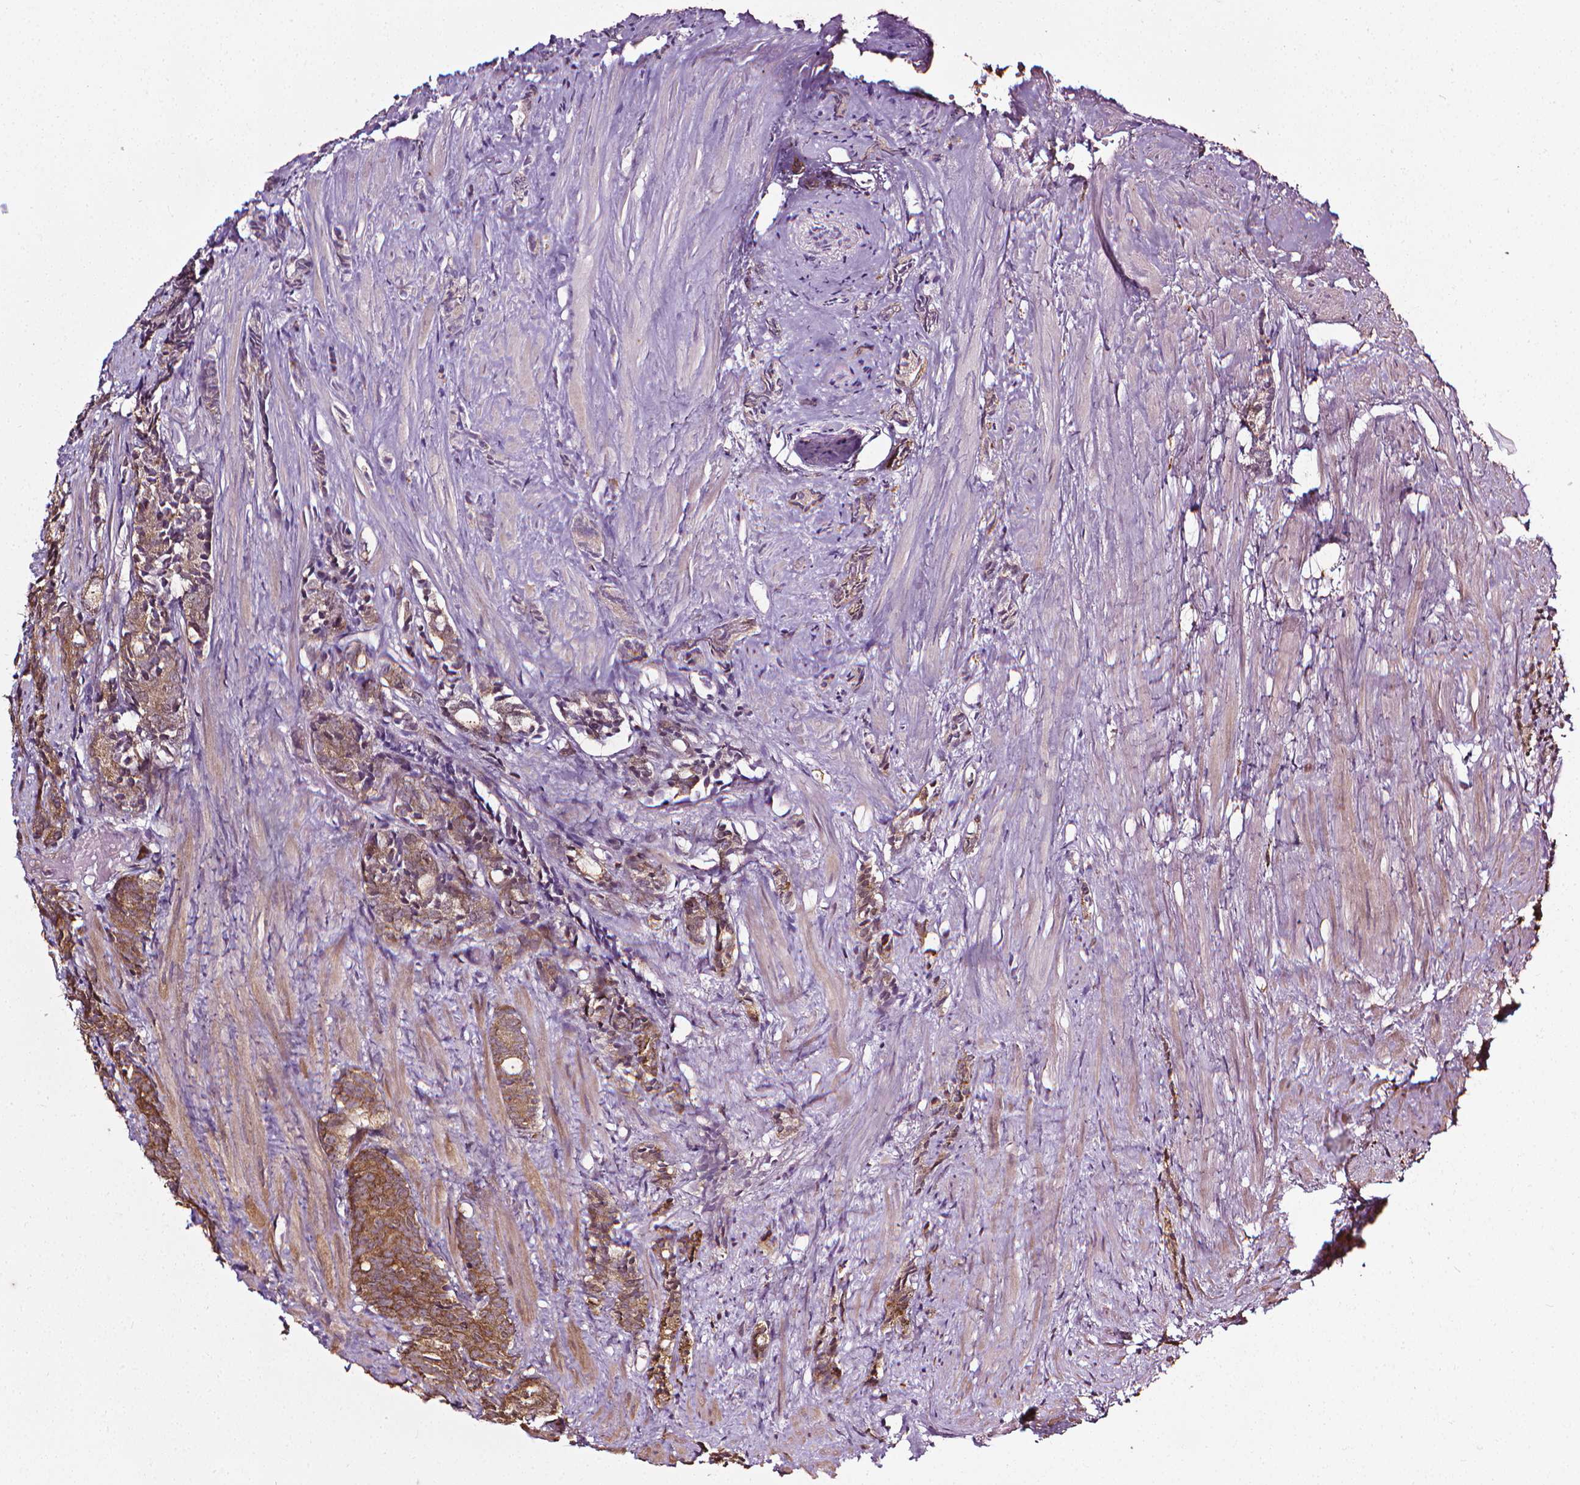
{"staining": {"intensity": "strong", "quantity": ">75%", "location": "cytoplasmic/membranous"}, "tissue": "prostate cancer", "cell_type": "Tumor cells", "image_type": "cancer", "snomed": [{"axis": "morphology", "description": "Adenocarcinoma, High grade"}, {"axis": "topography", "description": "Prostate"}], "caption": "The micrograph displays a brown stain indicating the presence of a protein in the cytoplasmic/membranous of tumor cells in prostate cancer (adenocarcinoma (high-grade)). (DAB (3,3'-diaminobenzidine) = brown stain, brightfield microscopy at high magnification).", "gene": "PRAG1", "patient": {"sex": "male", "age": 84}}